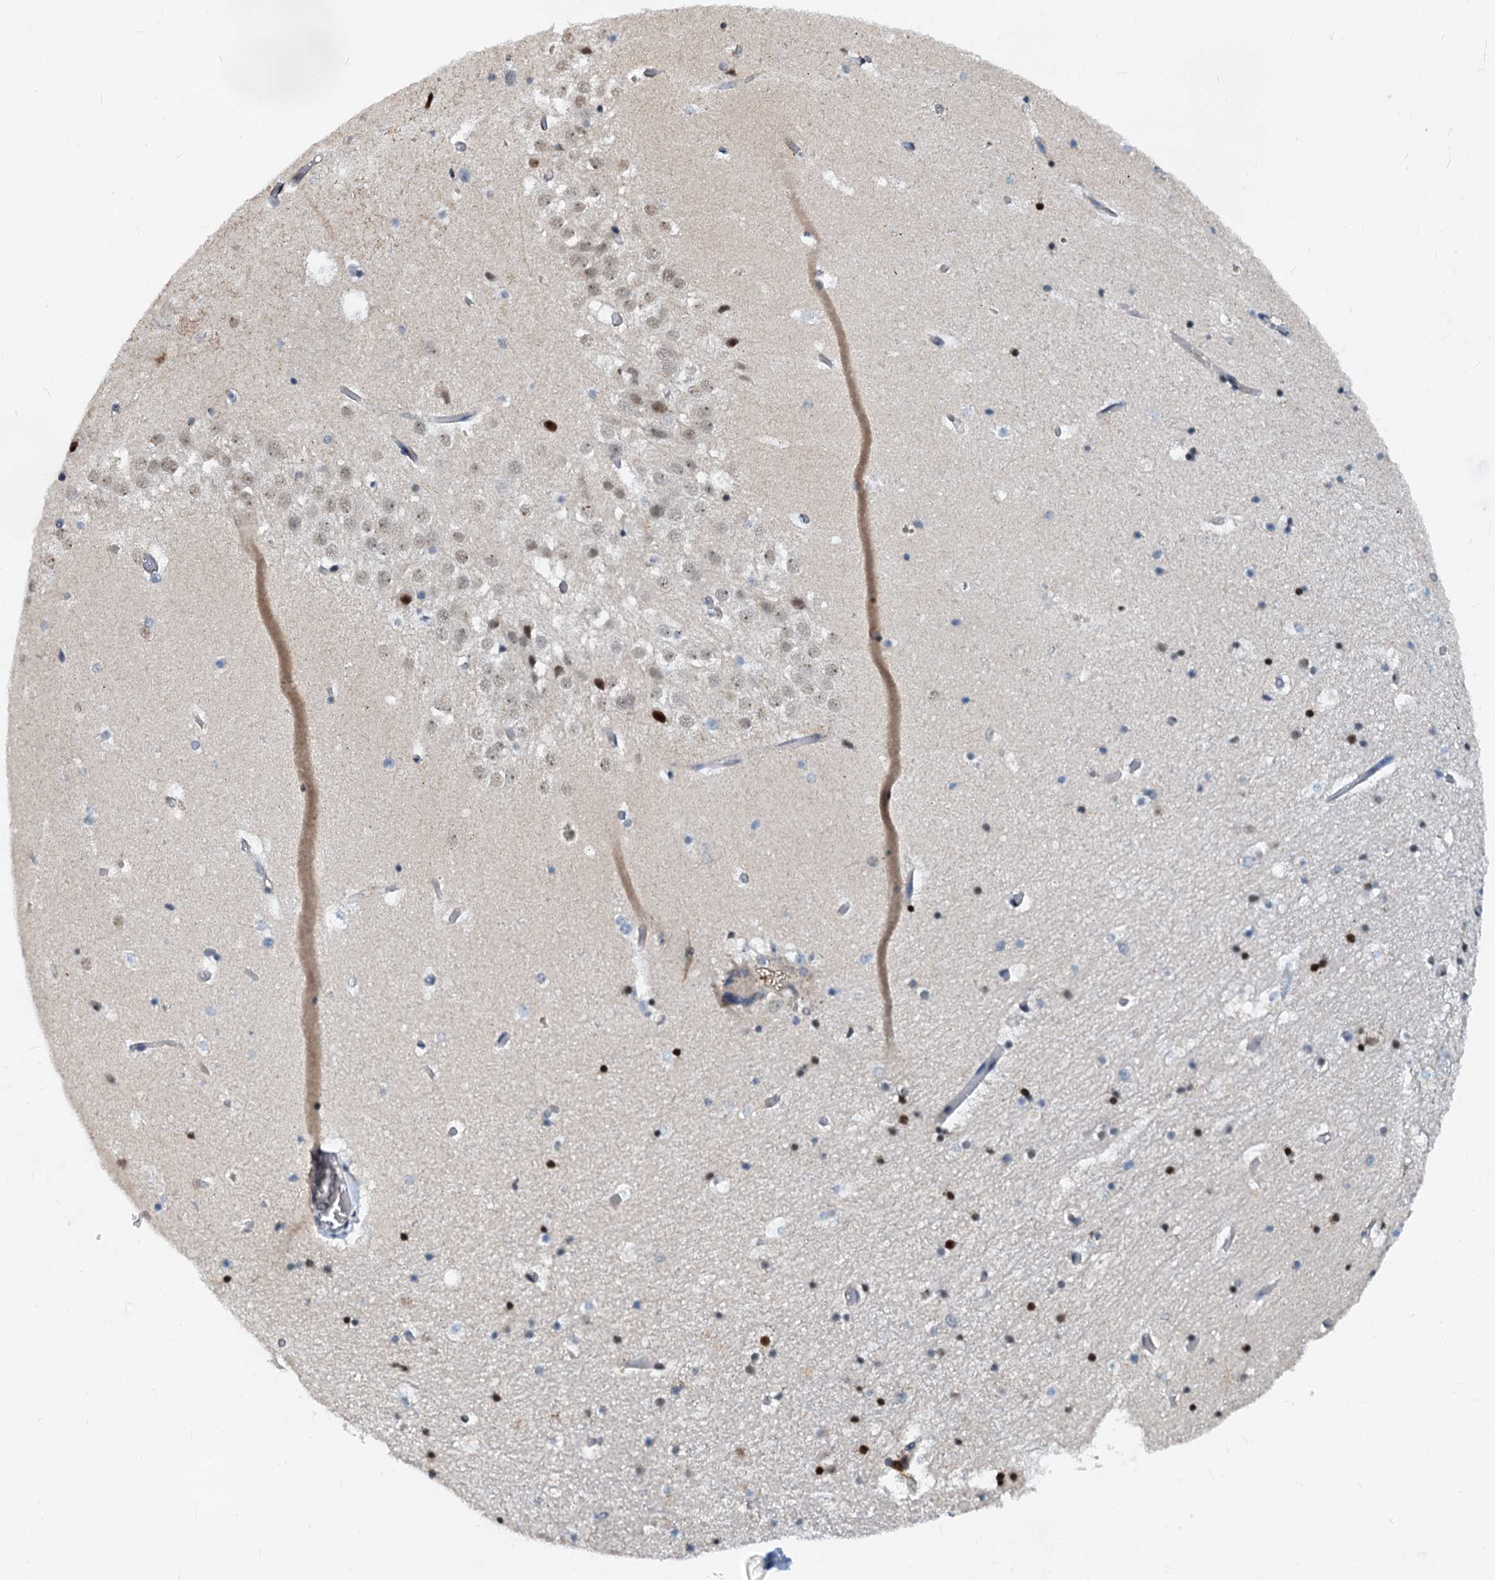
{"staining": {"intensity": "strong", "quantity": "<25%", "location": "nuclear"}, "tissue": "hippocampus", "cell_type": "Glial cells", "image_type": "normal", "snomed": [{"axis": "morphology", "description": "Normal tissue, NOS"}, {"axis": "topography", "description": "Hippocampus"}], "caption": "Strong nuclear positivity is seen in about <25% of glial cells in benign hippocampus. (IHC, brightfield microscopy, high magnification).", "gene": "PTGES3", "patient": {"sex": "female", "age": 52}}